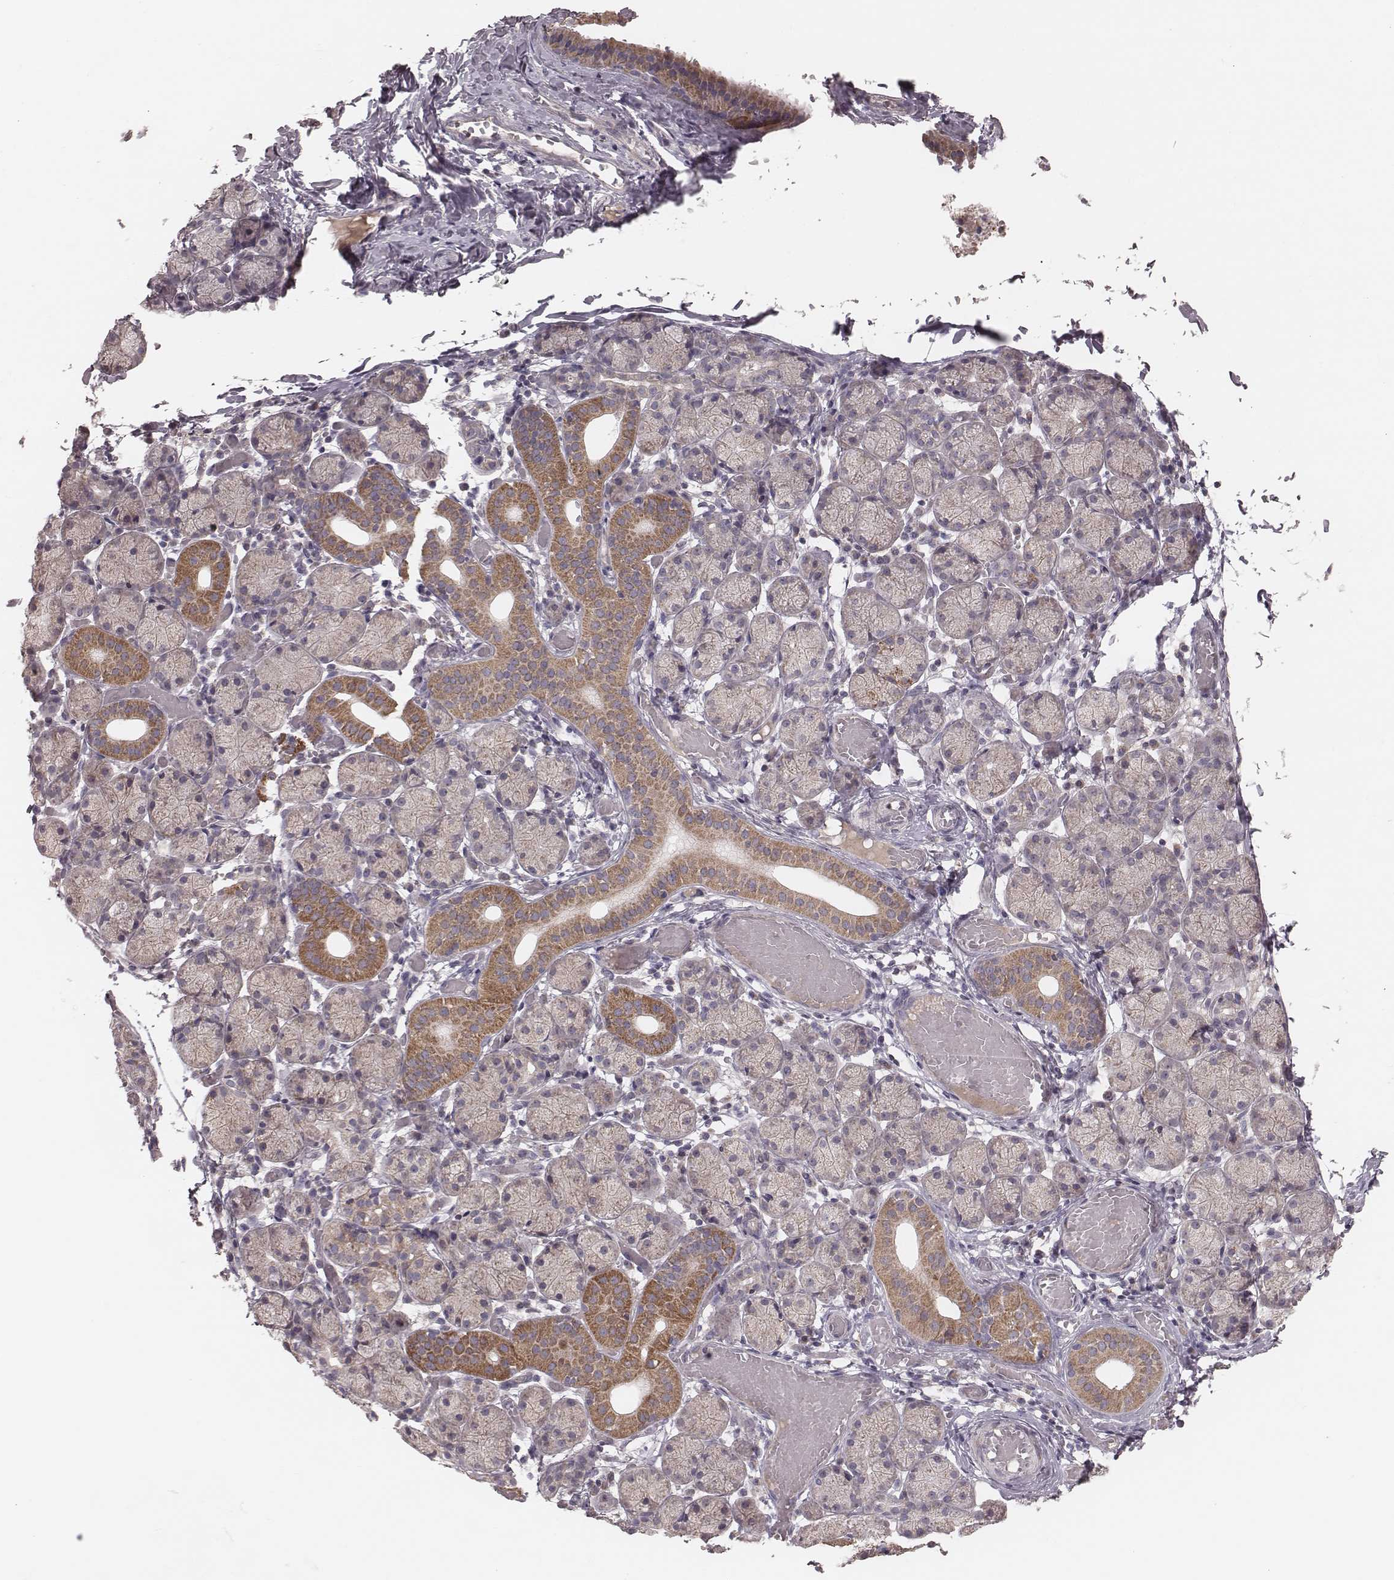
{"staining": {"intensity": "moderate", "quantity": "<25%", "location": "cytoplasmic/membranous"}, "tissue": "salivary gland", "cell_type": "Glandular cells", "image_type": "normal", "snomed": [{"axis": "morphology", "description": "Normal tissue, NOS"}, {"axis": "topography", "description": "Salivary gland"}], "caption": "Immunohistochemical staining of normal human salivary gland exhibits <25% levels of moderate cytoplasmic/membranous protein positivity in about <25% of glandular cells. (Brightfield microscopy of DAB IHC at high magnification).", "gene": "MRPS27", "patient": {"sex": "female", "age": 24}}